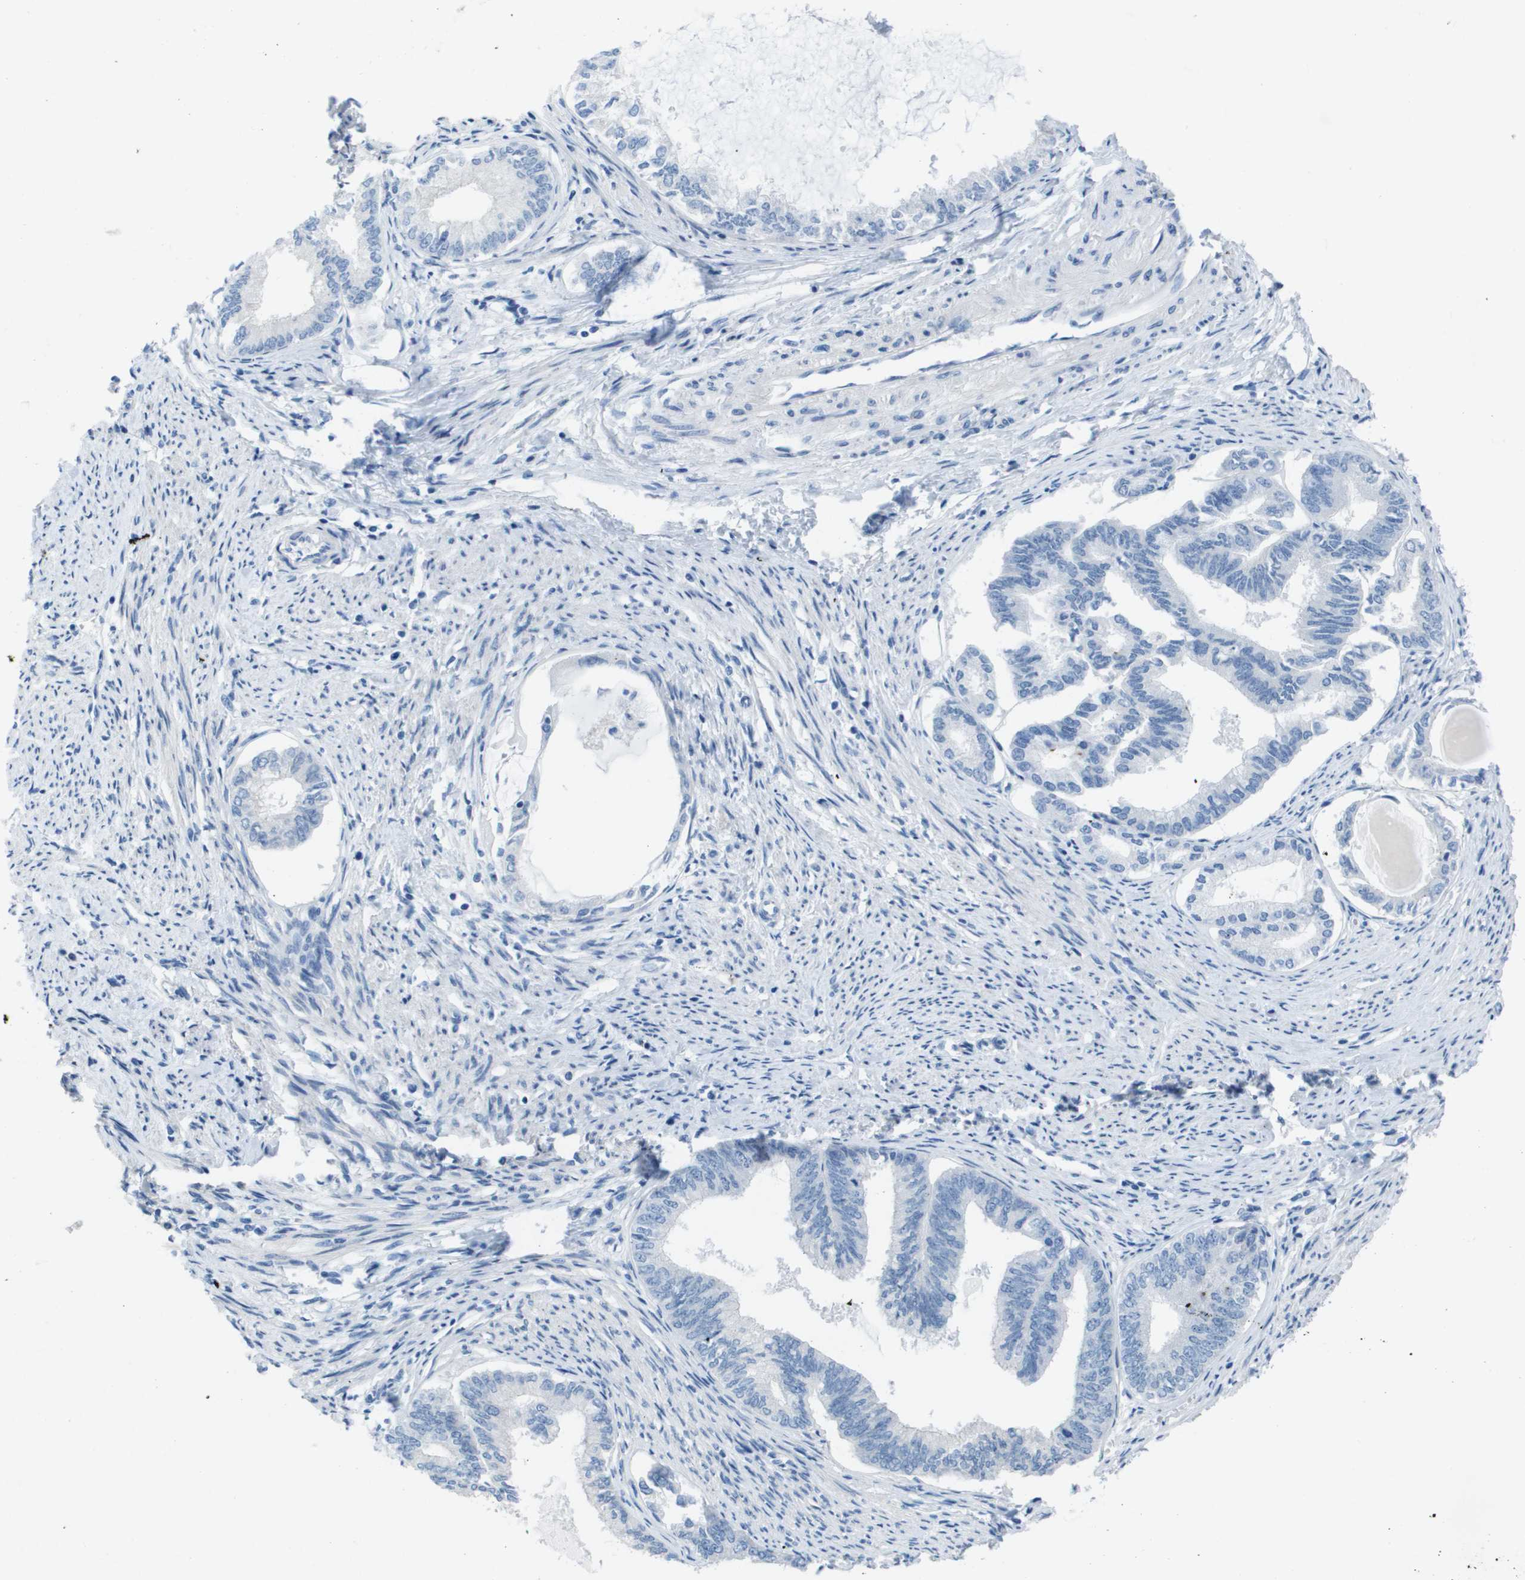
{"staining": {"intensity": "negative", "quantity": "none", "location": "none"}, "tissue": "endometrial cancer", "cell_type": "Tumor cells", "image_type": "cancer", "snomed": [{"axis": "morphology", "description": "Adenocarcinoma, NOS"}, {"axis": "topography", "description": "Endometrium"}], "caption": "Immunohistochemical staining of endometrial cancer (adenocarcinoma) exhibits no significant positivity in tumor cells.", "gene": "NCS1", "patient": {"sex": "female", "age": 86}}